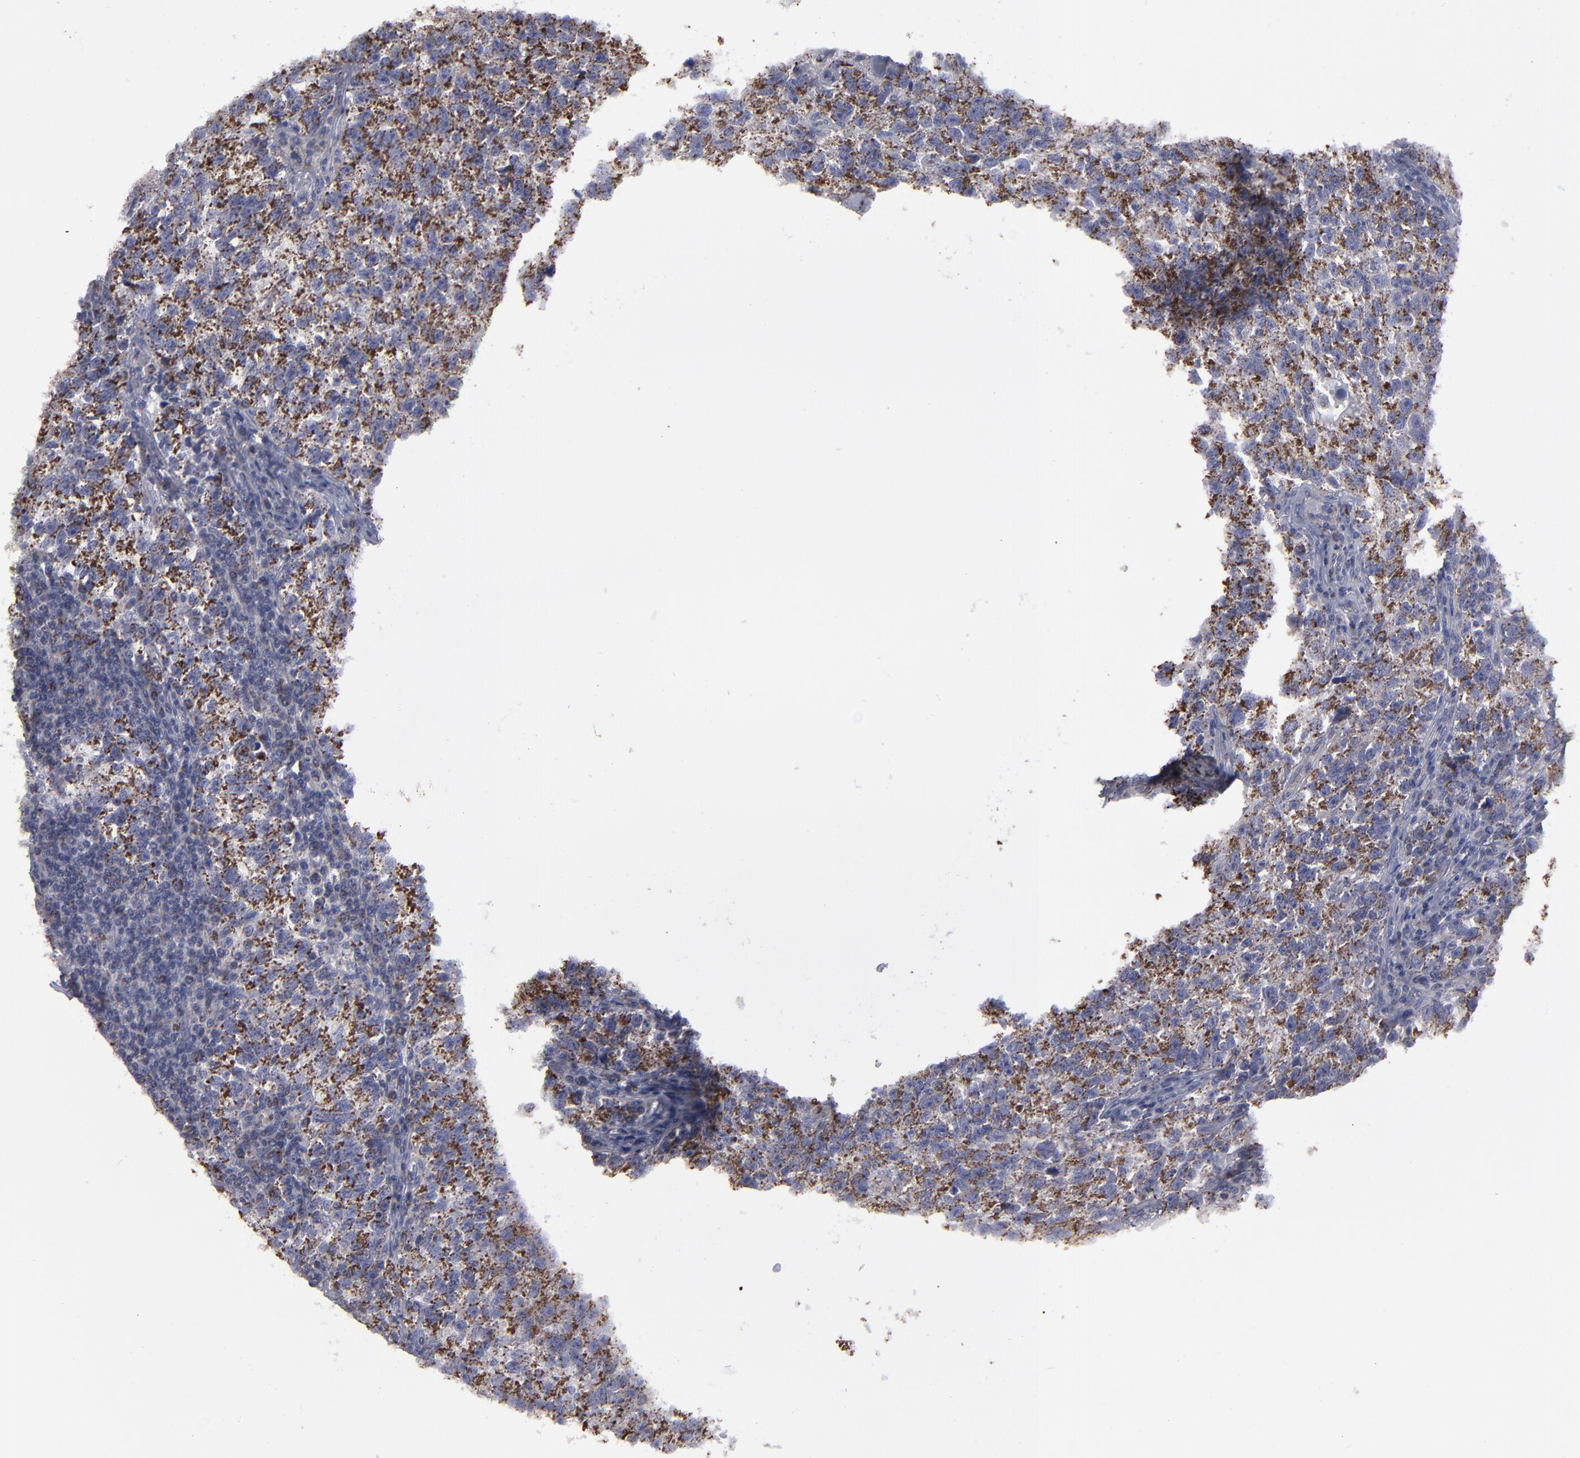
{"staining": {"intensity": "moderate", "quantity": "25%-75%", "location": "cytoplasmic/membranous"}, "tissue": "testis cancer", "cell_type": "Tumor cells", "image_type": "cancer", "snomed": [{"axis": "morphology", "description": "Seminoma, NOS"}, {"axis": "topography", "description": "Testis"}], "caption": "IHC staining of seminoma (testis), which exhibits medium levels of moderate cytoplasmic/membranous staining in approximately 25%-75% of tumor cells indicating moderate cytoplasmic/membranous protein staining. The staining was performed using DAB (brown) for protein detection and nuclei were counterstained in hematoxylin (blue).", "gene": "MYOM2", "patient": {"sex": "male", "age": 38}}